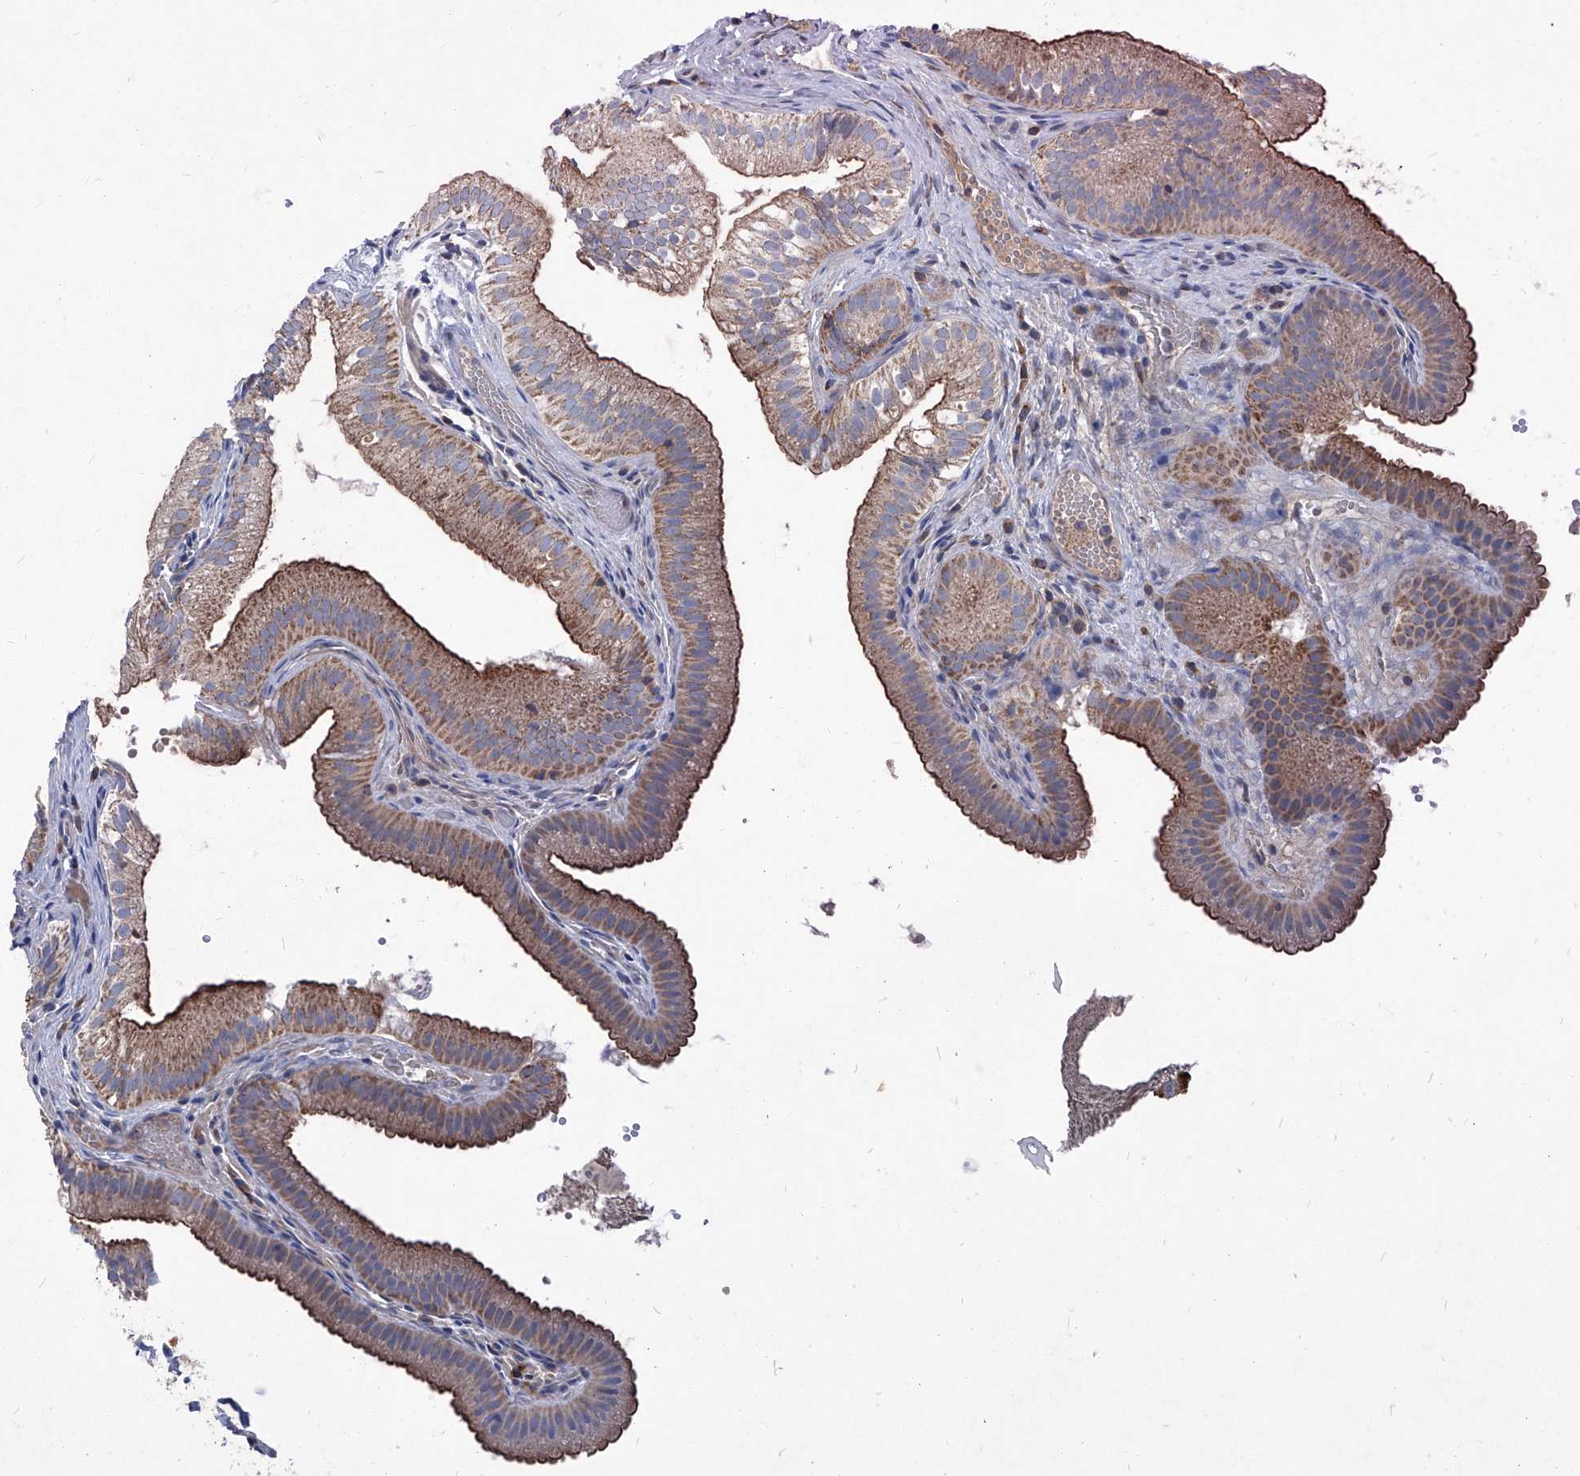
{"staining": {"intensity": "moderate", "quantity": ">75%", "location": "cytoplasmic/membranous"}, "tissue": "gallbladder", "cell_type": "Glandular cells", "image_type": "normal", "snomed": [{"axis": "morphology", "description": "Normal tissue, NOS"}, {"axis": "topography", "description": "Gallbladder"}], "caption": "Gallbladder stained with a brown dye demonstrates moderate cytoplasmic/membranous positive staining in approximately >75% of glandular cells.", "gene": "EPHA8", "patient": {"sex": "female", "age": 30}}